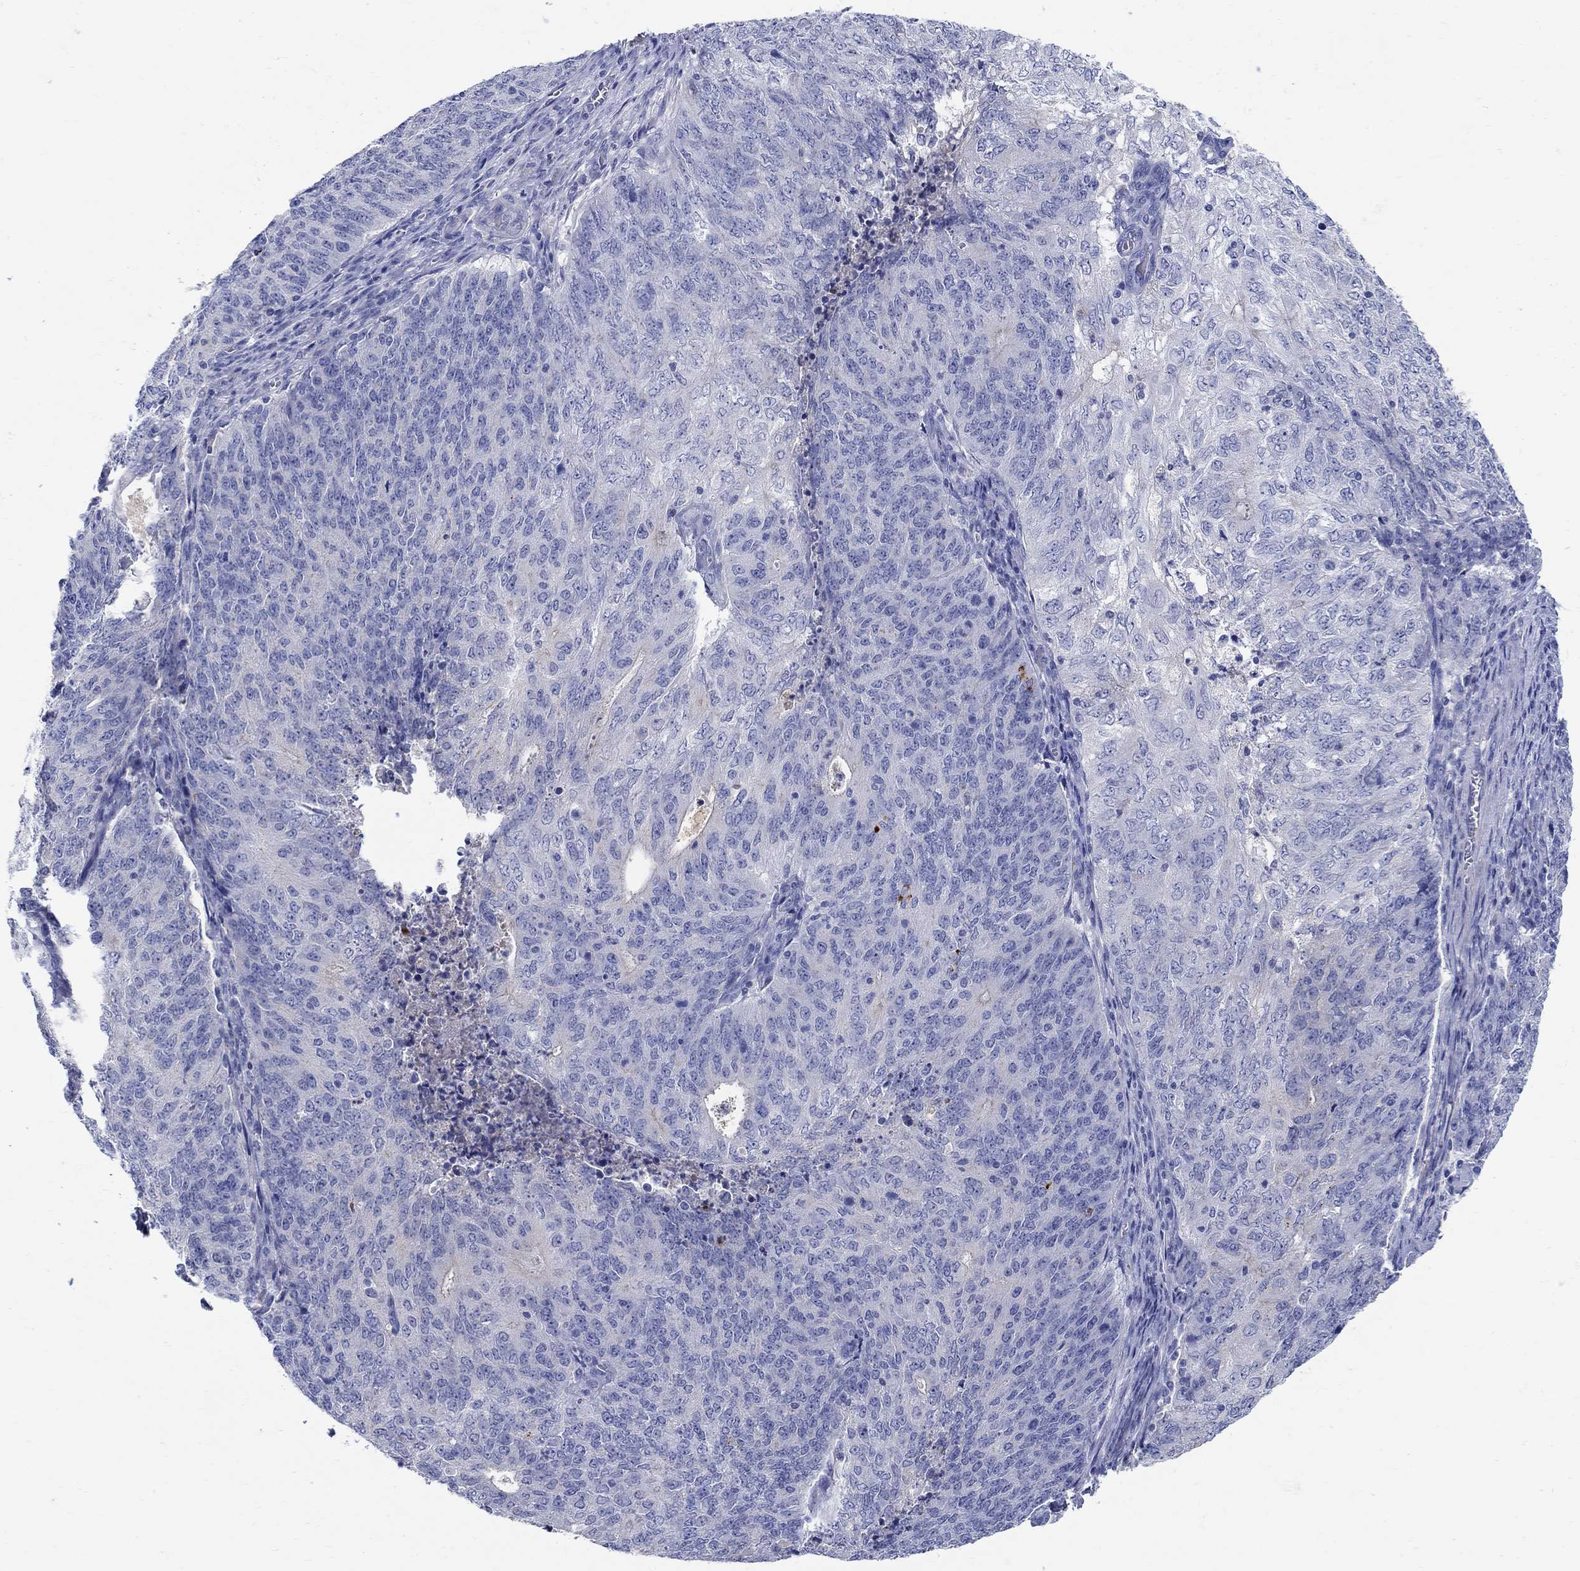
{"staining": {"intensity": "negative", "quantity": "none", "location": "none"}, "tissue": "endometrial cancer", "cell_type": "Tumor cells", "image_type": "cancer", "snomed": [{"axis": "morphology", "description": "Adenocarcinoma, NOS"}, {"axis": "topography", "description": "Endometrium"}], "caption": "Tumor cells show no significant protein expression in endometrial cancer (adenocarcinoma). (Brightfield microscopy of DAB immunohistochemistry (IHC) at high magnification).", "gene": "CRYGD", "patient": {"sex": "female", "age": 82}}